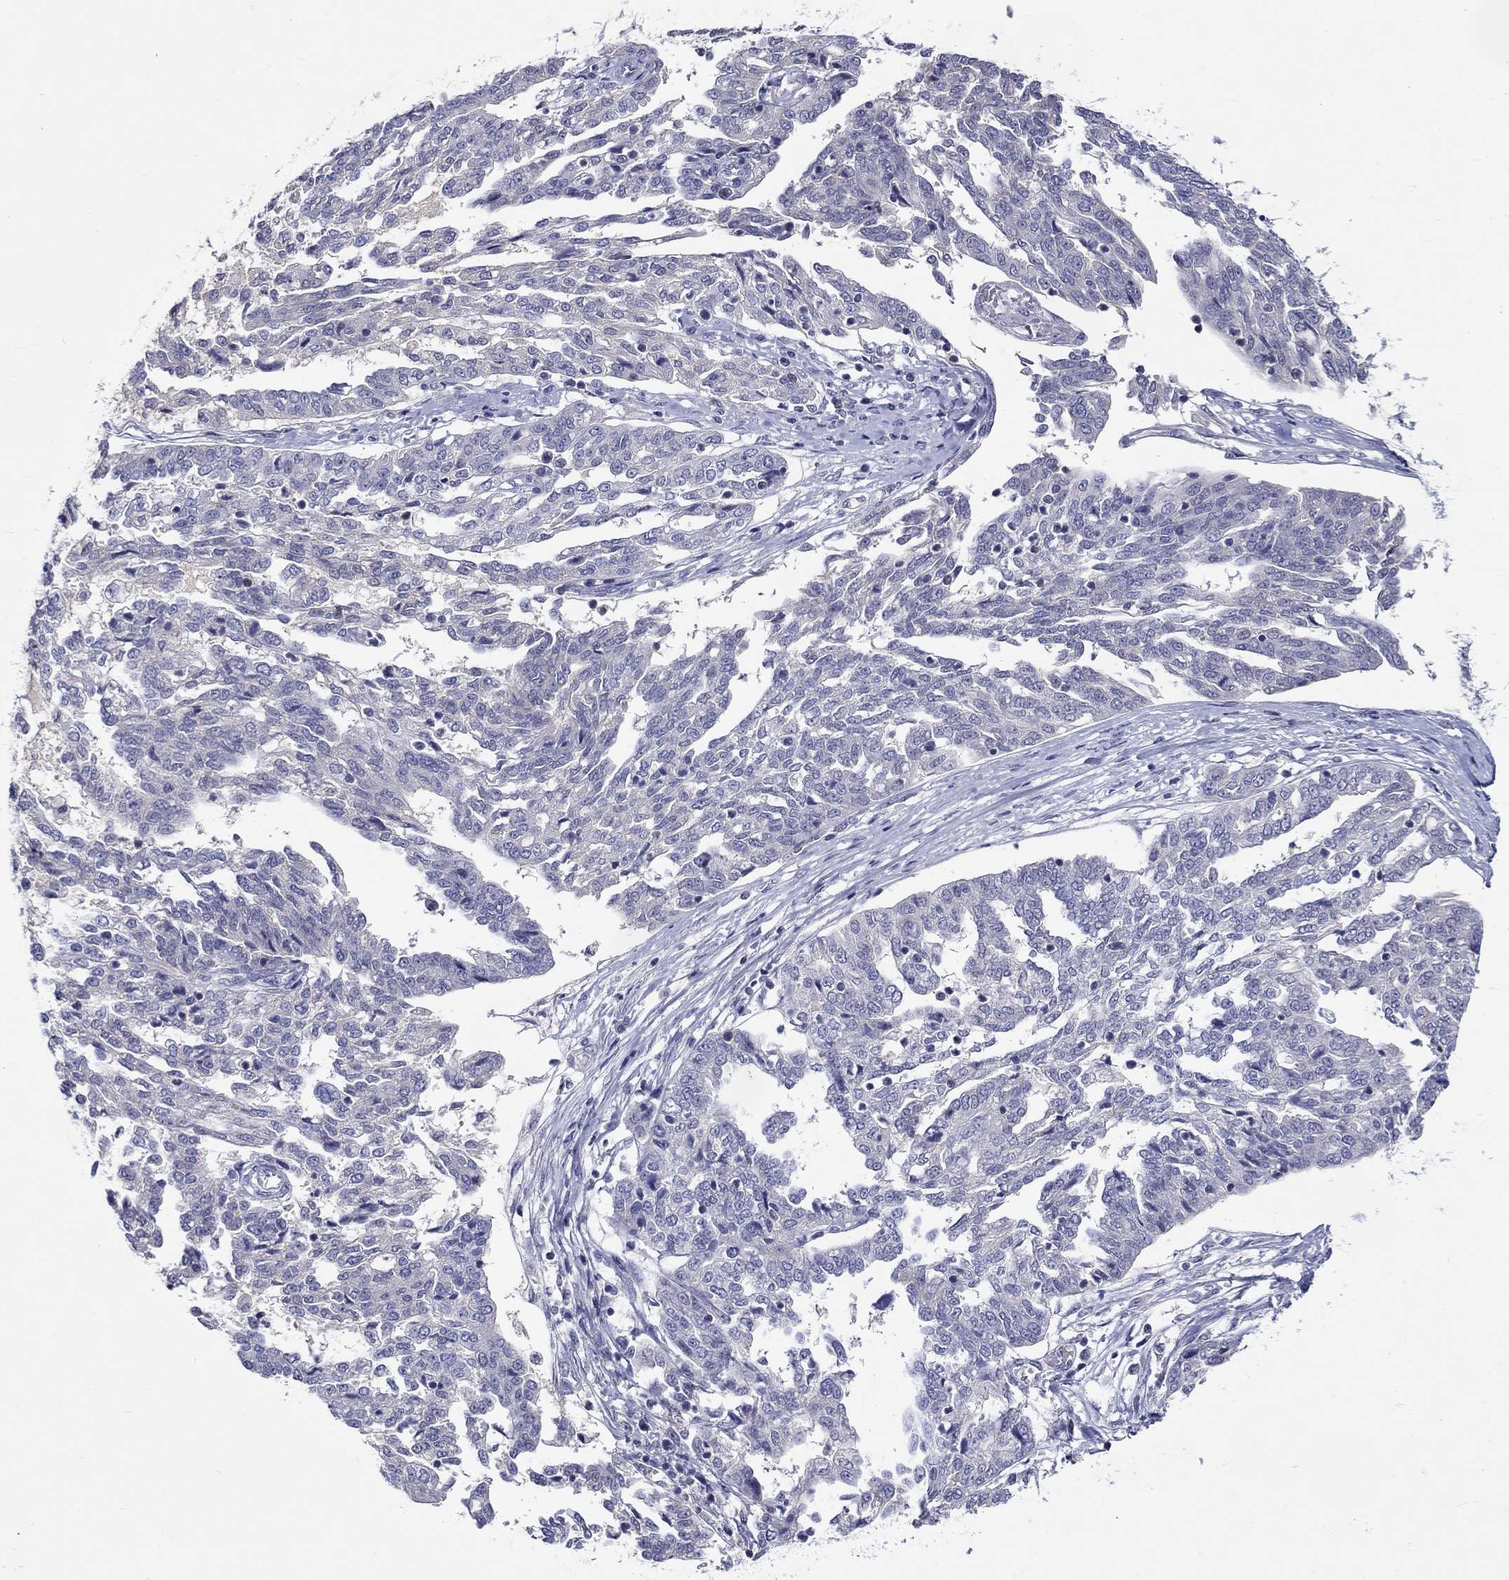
{"staining": {"intensity": "negative", "quantity": "none", "location": "none"}, "tissue": "ovarian cancer", "cell_type": "Tumor cells", "image_type": "cancer", "snomed": [{"axis": "morphology", "description": "Cystadenocarcinoma, serous, NOS"}, {"axis": "topography", "description": "Ovary"}], "caption": "Ovarian cancer stained for a protein using IHC demonstrates no positivity tumor cells.", "gene": "SLC30A3", "patient": {"sex": "female", "age": 67}}